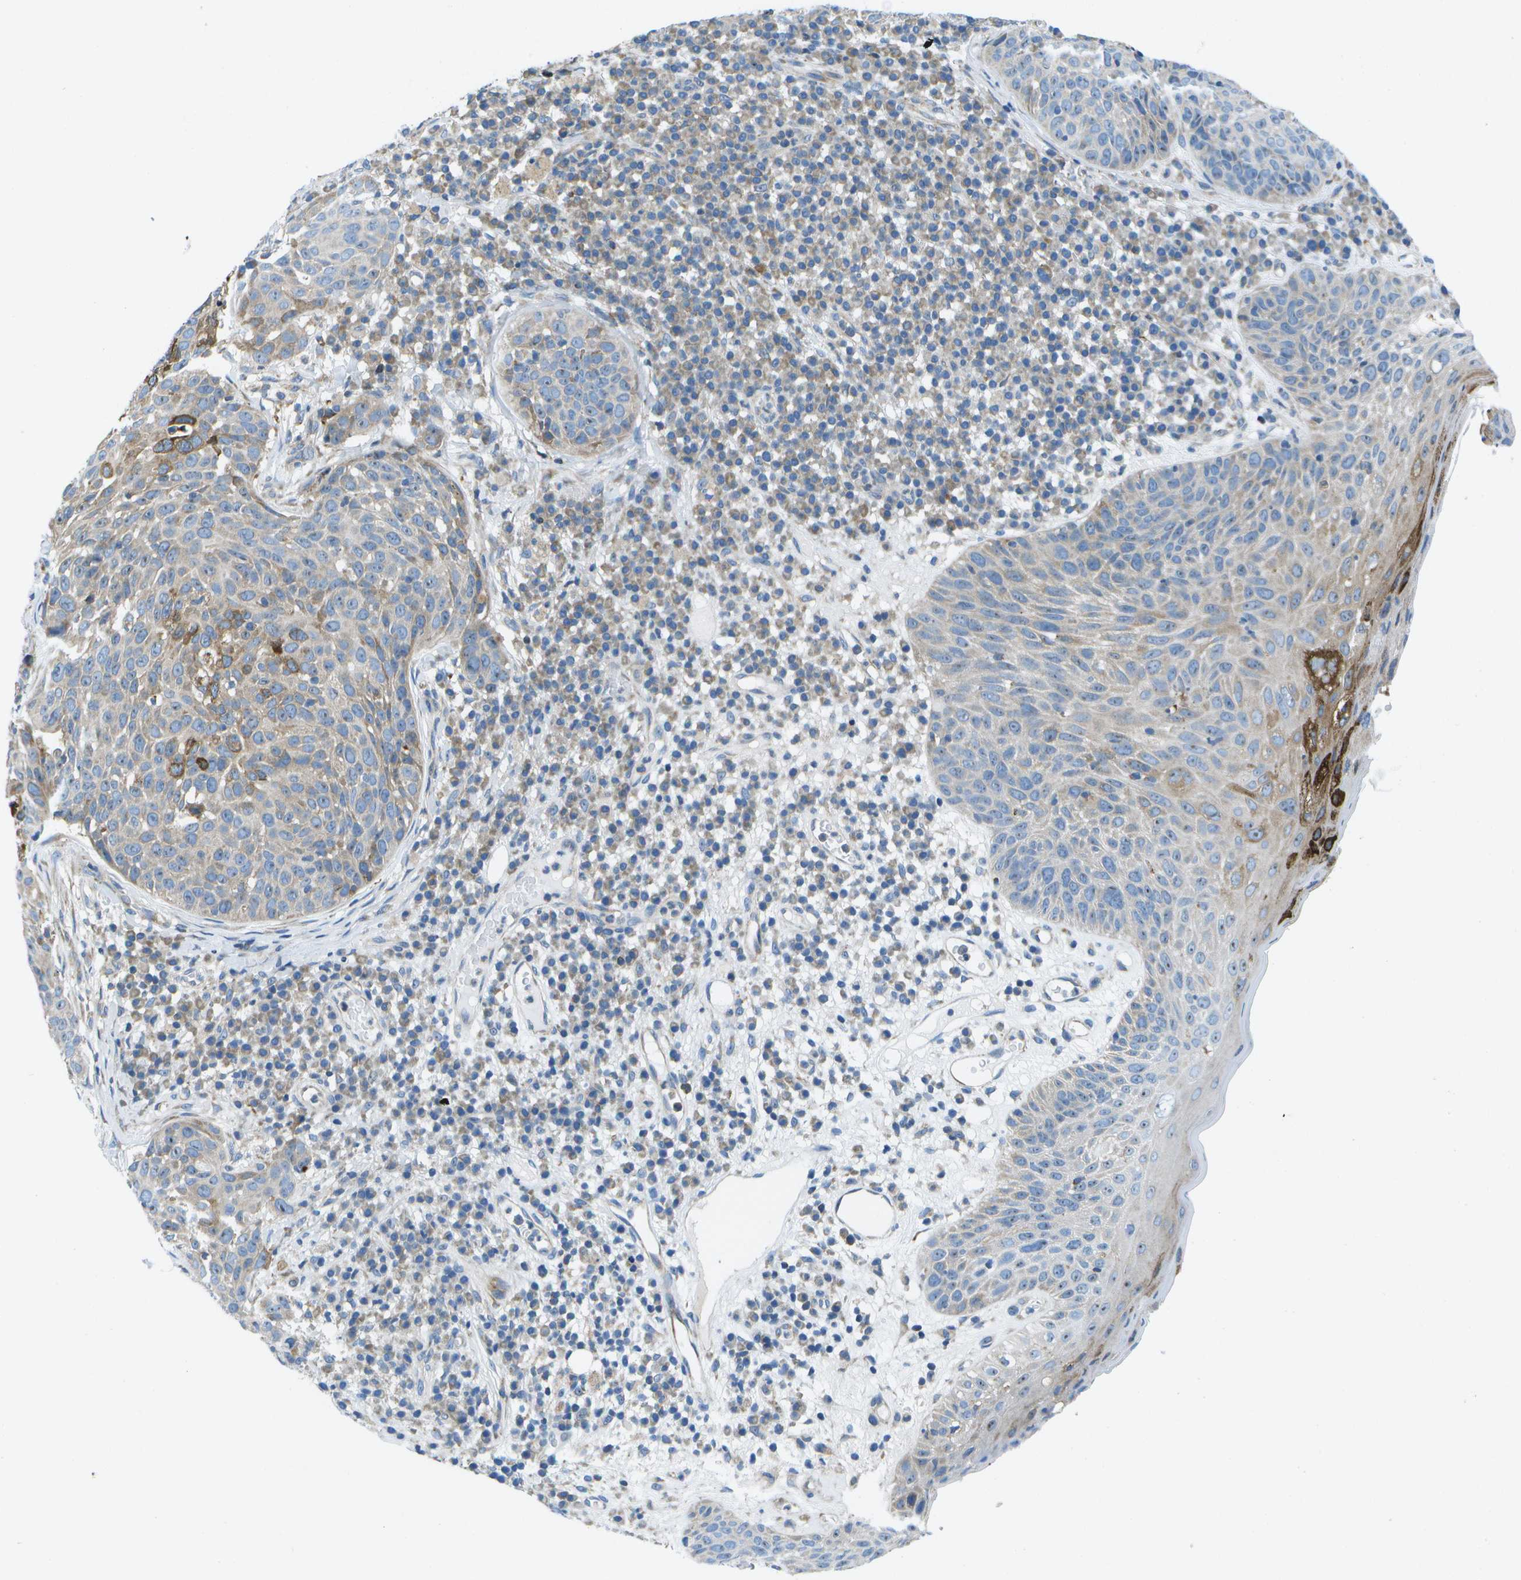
{"staining": {"intensity": "weak", "quantity": "25%-75%", "location": "cytoplasmic/membranous"}, "tissue": "skin cancer", "cell_type": "Tumor cells", "image_type": "cancer", "snomed": [{"axis": "morphology", "description": "Squamous cell carcinoma in situ, NOS"}, {"axis": "morphology", "description": "Squamous cell carcinoma, NOS"}, {"axis": "topography", "description": "Skin"}], "caption": "Weak cytoplasmic/membranous positivity is identified in approximately 25%-75% of tumor cells in skin cancer (squamous cell carcinoma).", "gene": "GDF5", "patient": {"sex": "male", "age": 93}}